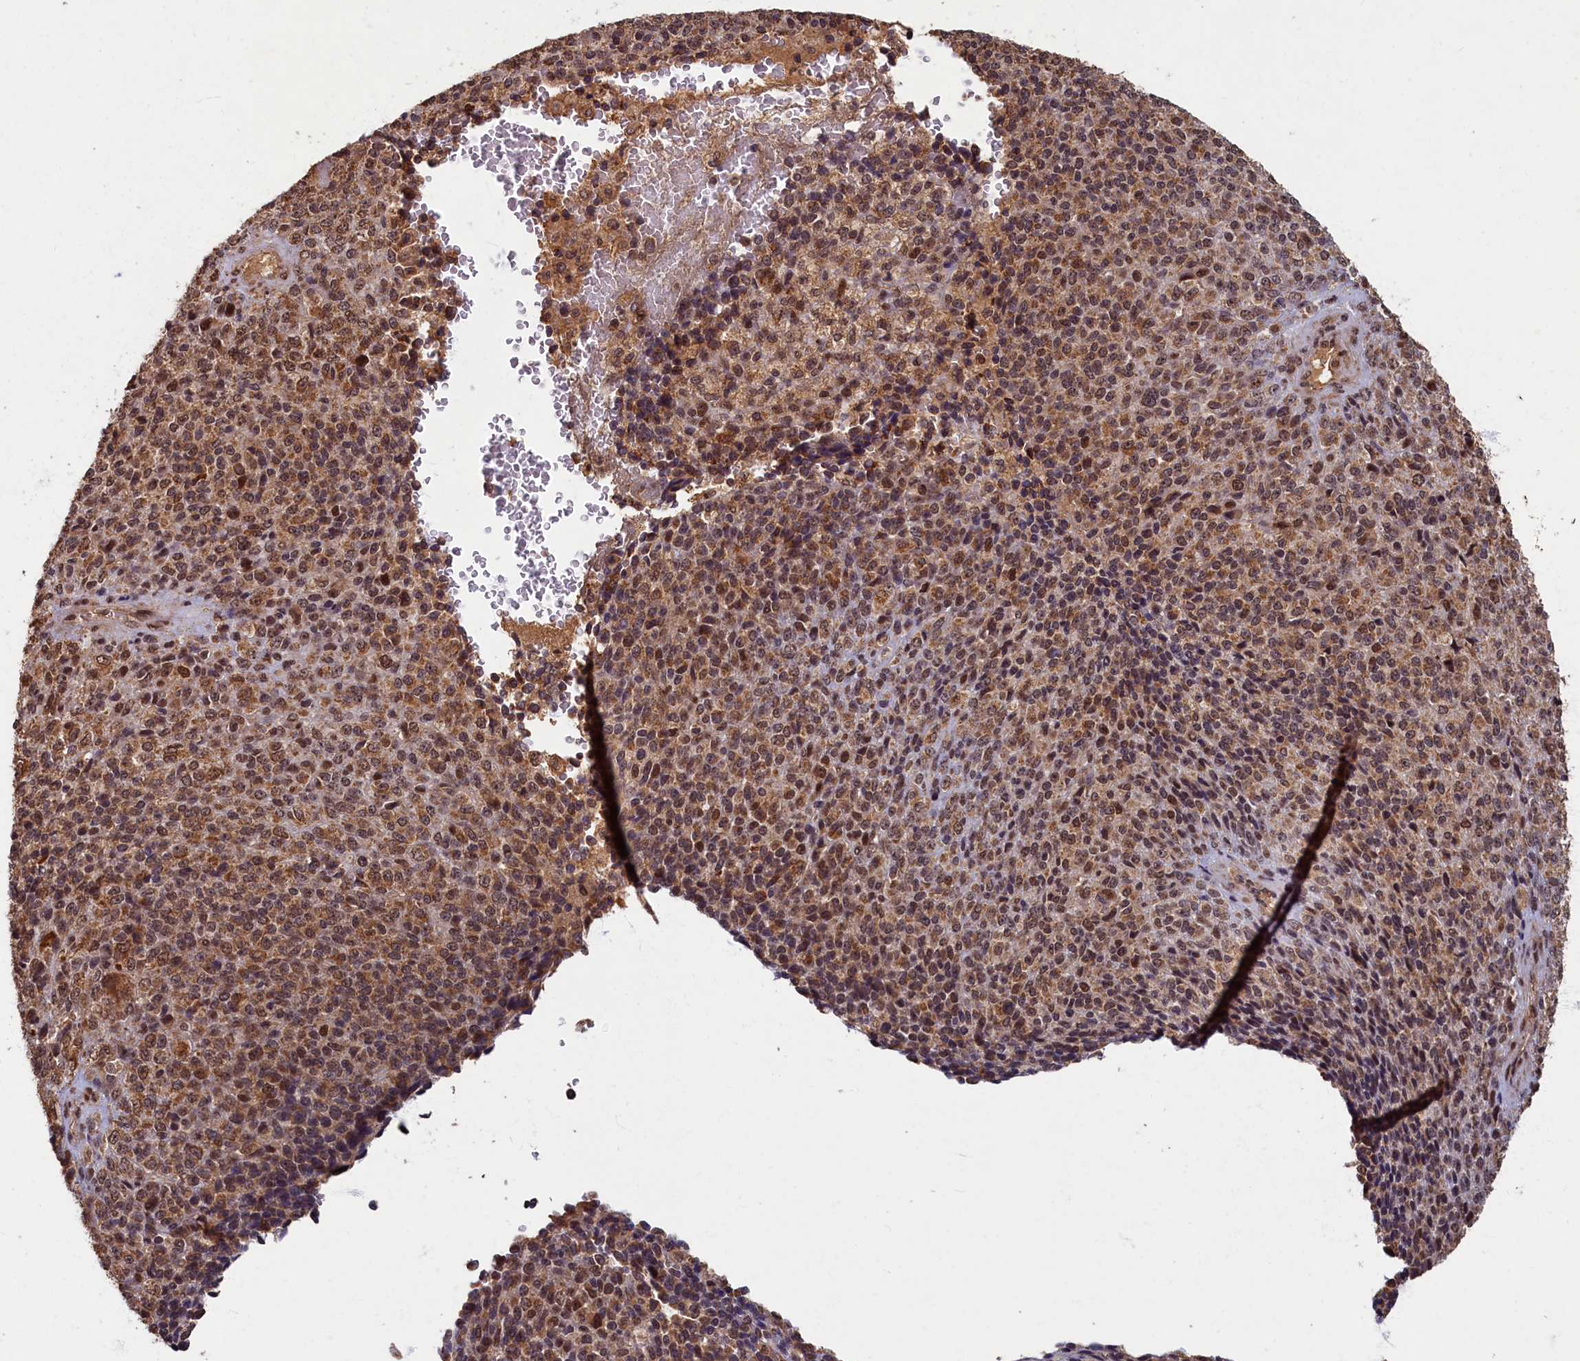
{"staining": {"intensity": "moderate", "quantity": ">75%", "location": "cytoplasmic/membranous,nuclear"}, "tissue": "melanoma", "cell_type": "Tumor cells", "image_type": "cancer", "snomed": [{"axis": "morphology", "description": "Malignant melanoma, Metastatic site"}, {"axis": "topography", "description": "Brain"}], "caption": "Malignant melanoma (metastatic site) stained for a protein (brown) displays moderate cytoplasmic/membranous and nuclear positive staining in approximately >75% of tumor cells.", "gene": "BRCA1", "patient": {"sex": "female", "age": 56}}